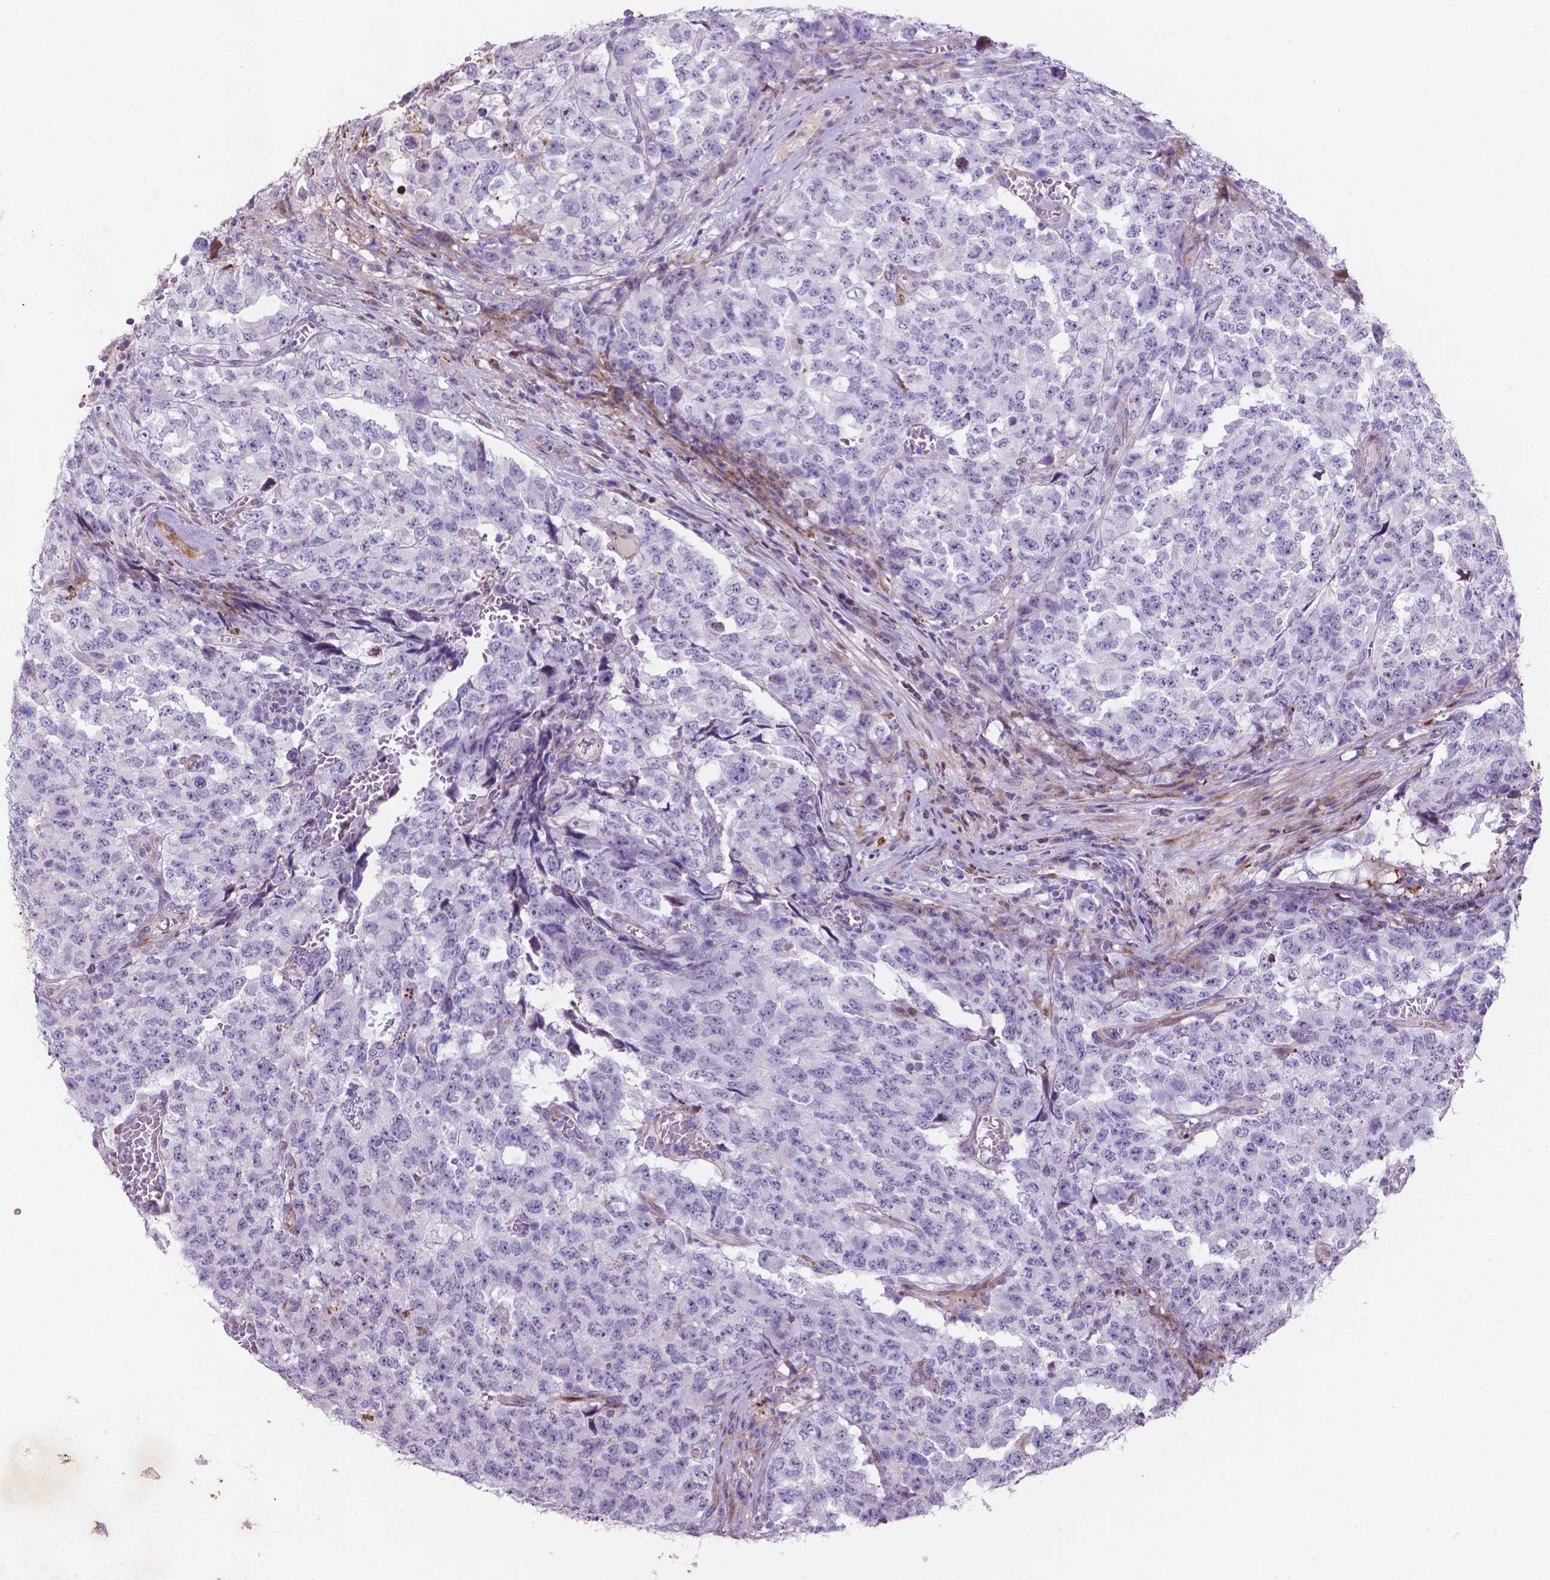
{"staining": {"intensity": "negative", "quantity": "none", "location": "none"}, "tissue": "testis cancer", "cell_type": "Tumor cells", "image_type": "cancer", "snomed": [{"axis": "morphology", "description": "Carcinoma, Embryonal, NOS"}, {"axis": "topography", "description": "Testis"}], "caption": "Immunohistochemistry of testis embryonal carcinoma shows no staining in tumor cells.", "gene": "TM4SF20", "patient": {"sex": "male", "age": 23}}